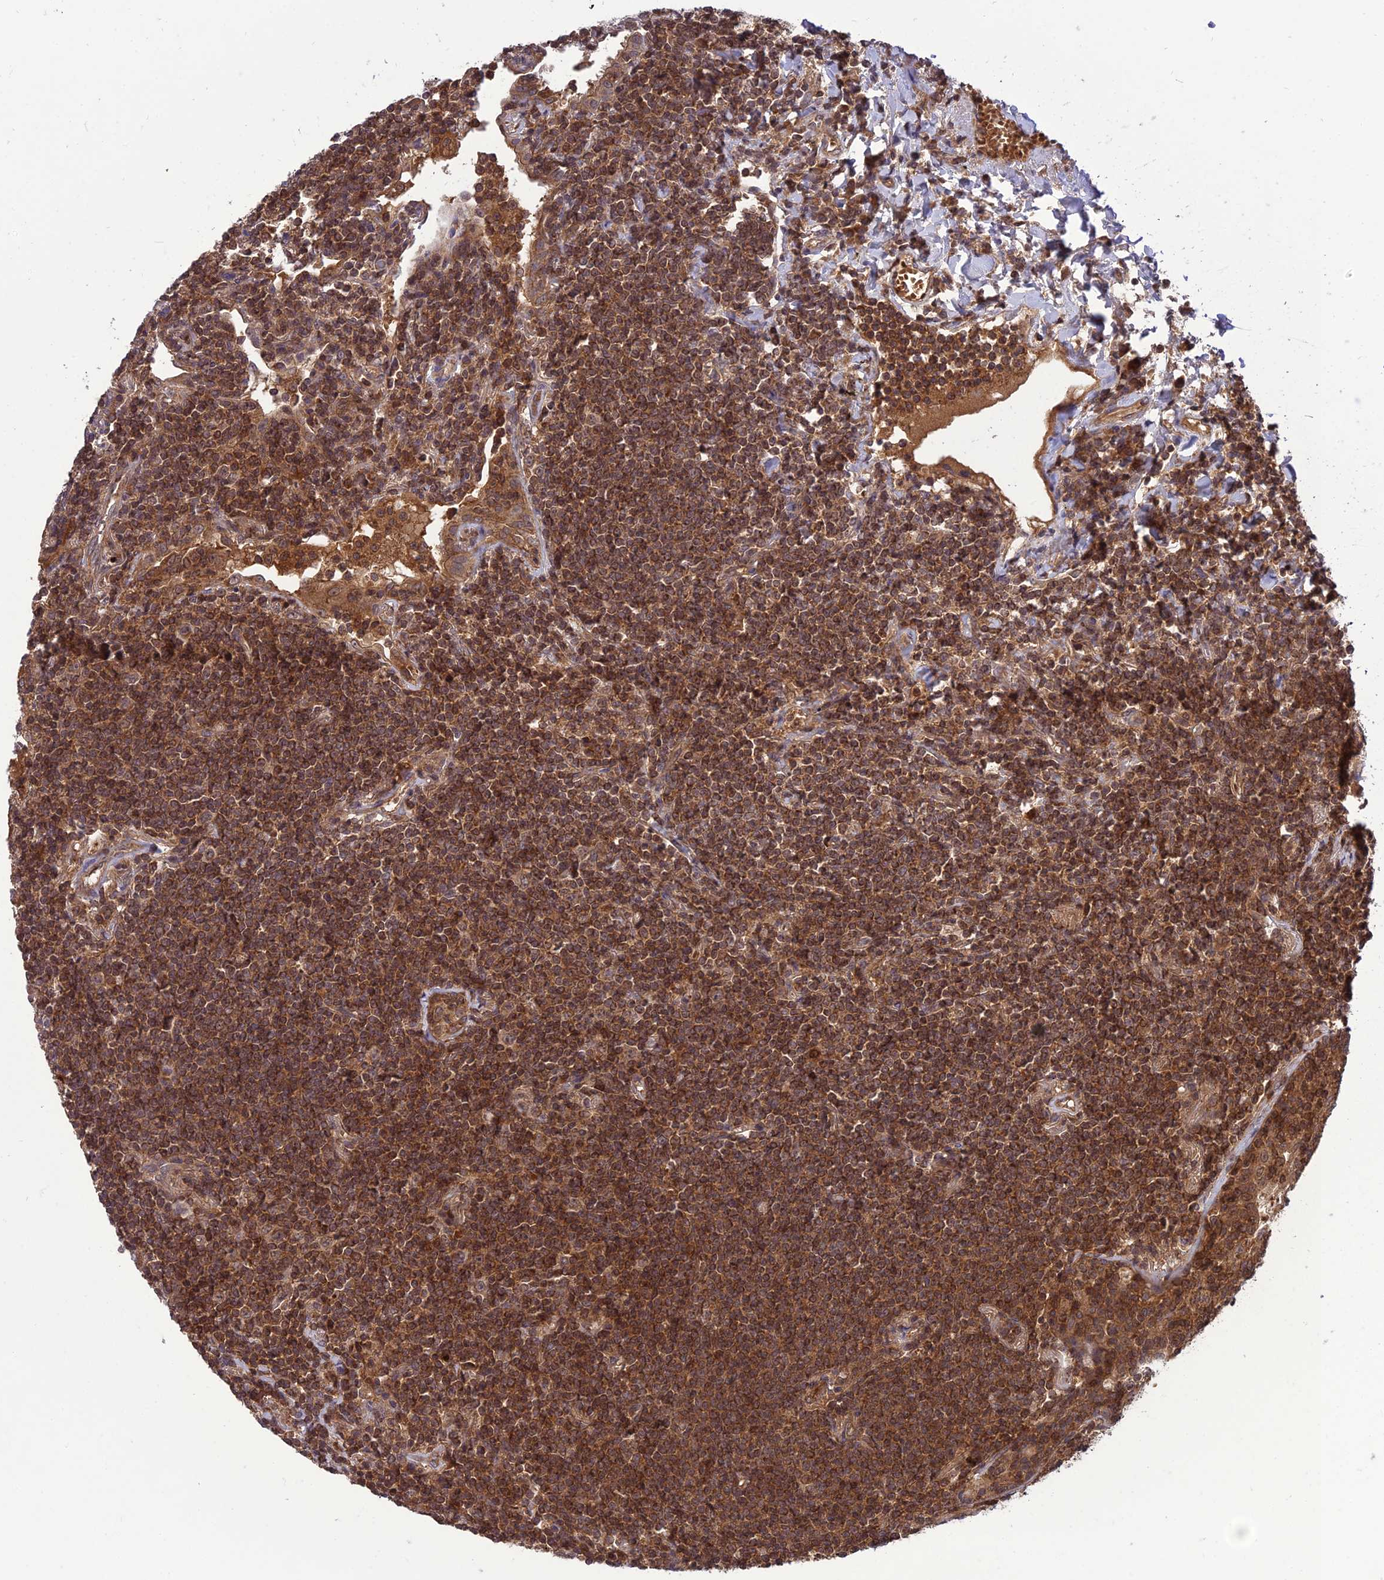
{"staining": {"intensity": "strong", "quantity": ">75%", "location": "cytoplasmic/membranous"}, "tissue": "lymphoma", "cell_type": "Tumor cells", "image_type": "cancer", "snomed": [{"axis": "morphology", "description": "Malignant lymphoma, non-Hodgkin's type, Low grade"}, {"axis": "topography", "description": "Lung"}], "caption": "Protein staining displays strong cytoplasmic/membranous expression in approximately >75% of tumor cells in malignant lymphoma, non-Hodgkin's type (low-grade).", "gene": "NDUFC1", "patient": {"sex": "female", "age": 71}}